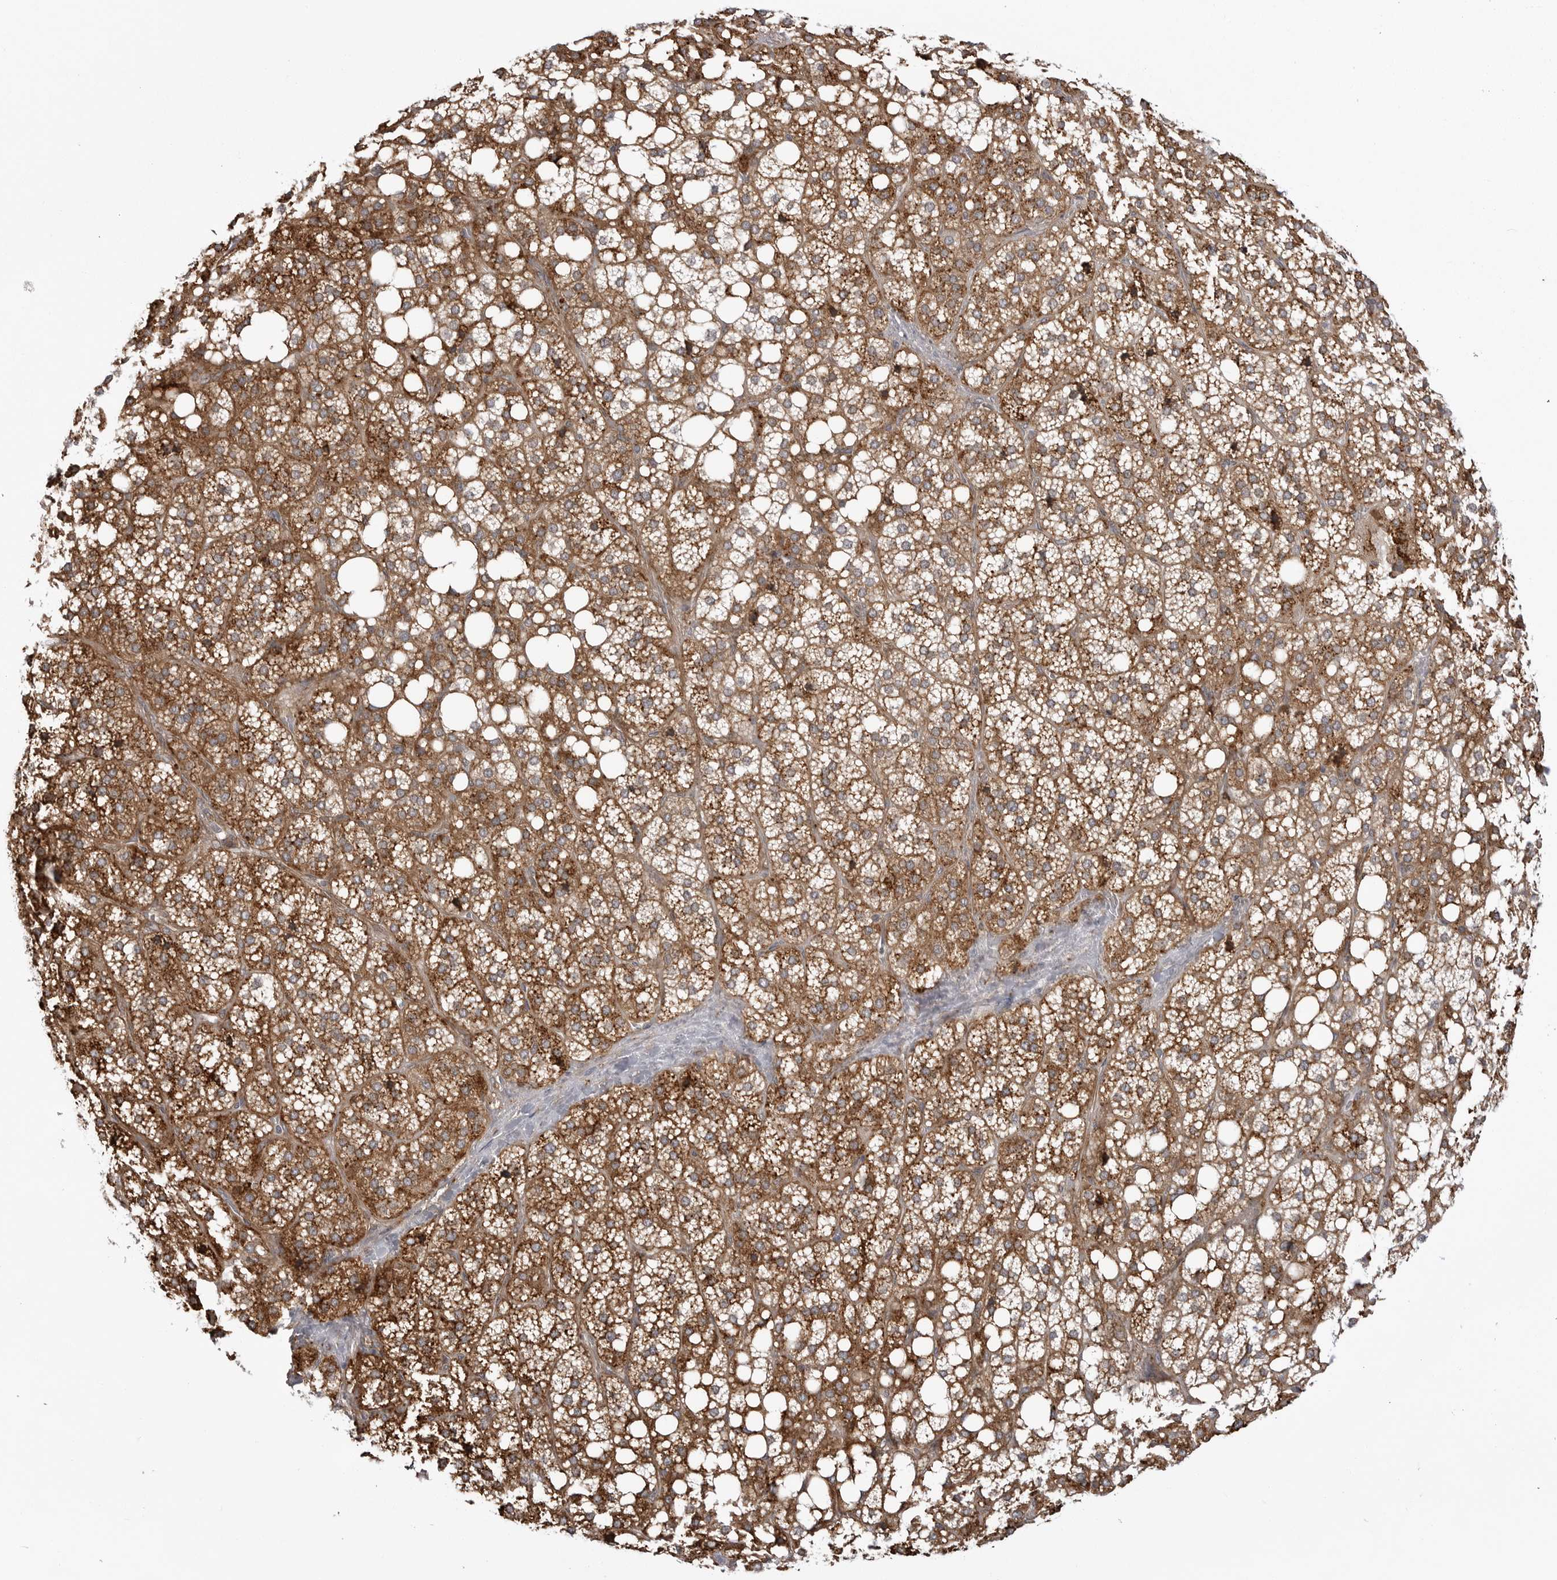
{"staining": {"intensity": "moderate", "quantity": ">75%", "location": "cytoplasmic/membranous"}, "tissue": "adrenal gland", "cell_type": "Glandular cells", "image_type": "normal", "snomed": [{"axis": "morphology", "description": "Normal tissue, NOS"}, {"axis": "topography", "description": "Adrenal gland"}], "caption": "Immunohistochemistry (IHC) (DAB) staining of normal adrenal gland reveals moderate cytoplasmic/membranous protein positivity in about >75% of glandular cells. The staining is performed using DAB brown chromogen to label protein expression. The nuclei are counter-stained blue using hematoxylin.", "gene": "ARL5A", "patient": {"sex": "female", "age": 59}}